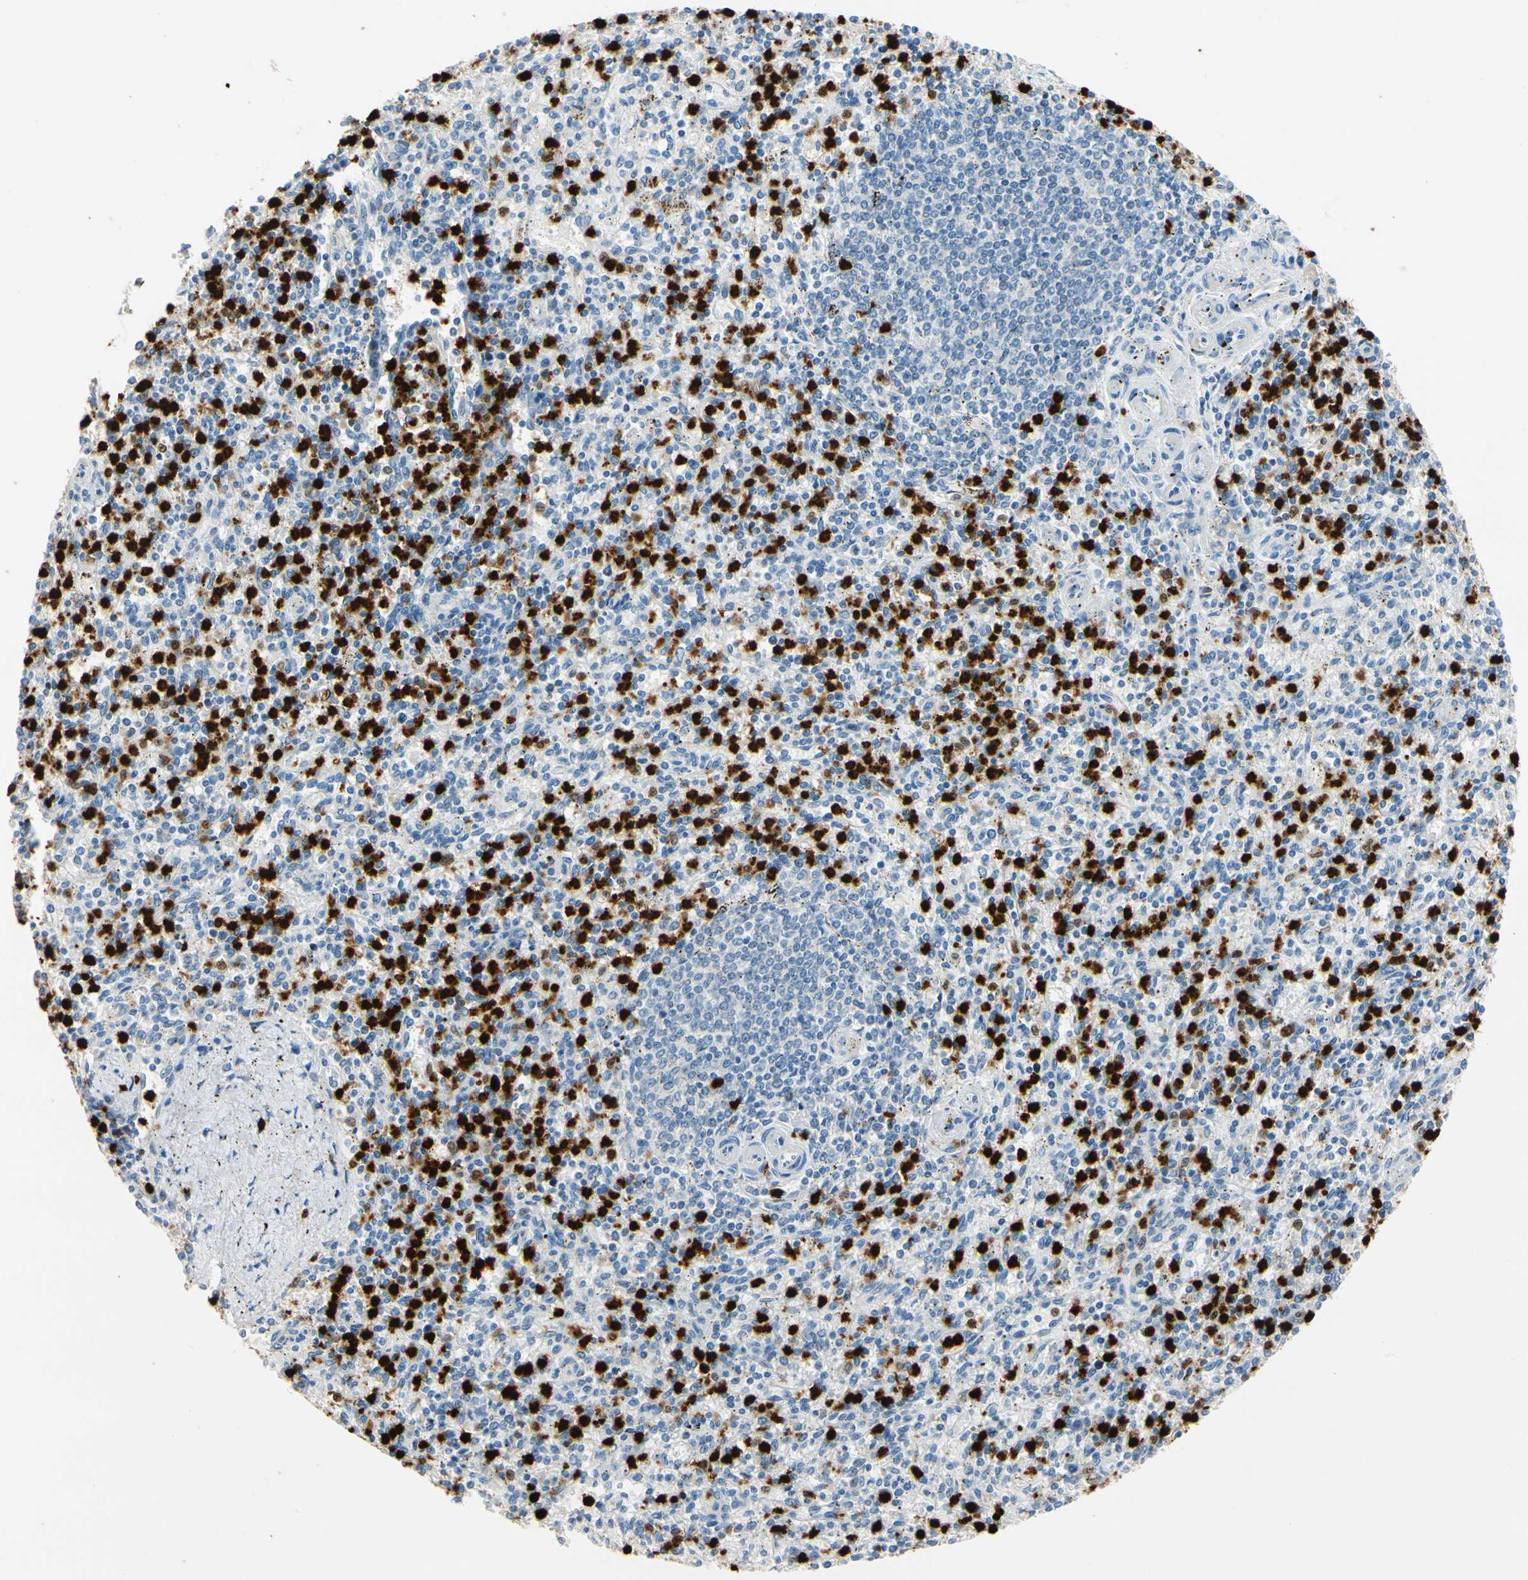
{"staining": {"intensity": "strong", "quantity": "25%-75%", "location": "cytoplasmic/membranous,nuclear"}, "tissue": "spleen", "cell_type": "Cells in red pulp", "image_type": "normal", "snomed": [{"axis": "morphology", "description": "Normal tissue, NOS"}, {"axis": "topography", "description": "Spleen"}], "caption": "Immunohistochemistry (IHC) staining of benign spleen, which shows high levels of strong cytoplasmic/membranous,nuclear staining in approximately 25%-75% of cells in red pulp indicating strong cytoplasmic/membranous,nuclear protein expression. The staining was performed using DAB (3,3'-diaminobenzidine) (brown) for protein detection and nuclei were counterstained in hematoxylin (blue).", "gene": "TRAF5", "patient": {"sex": "male", "age": 72}}